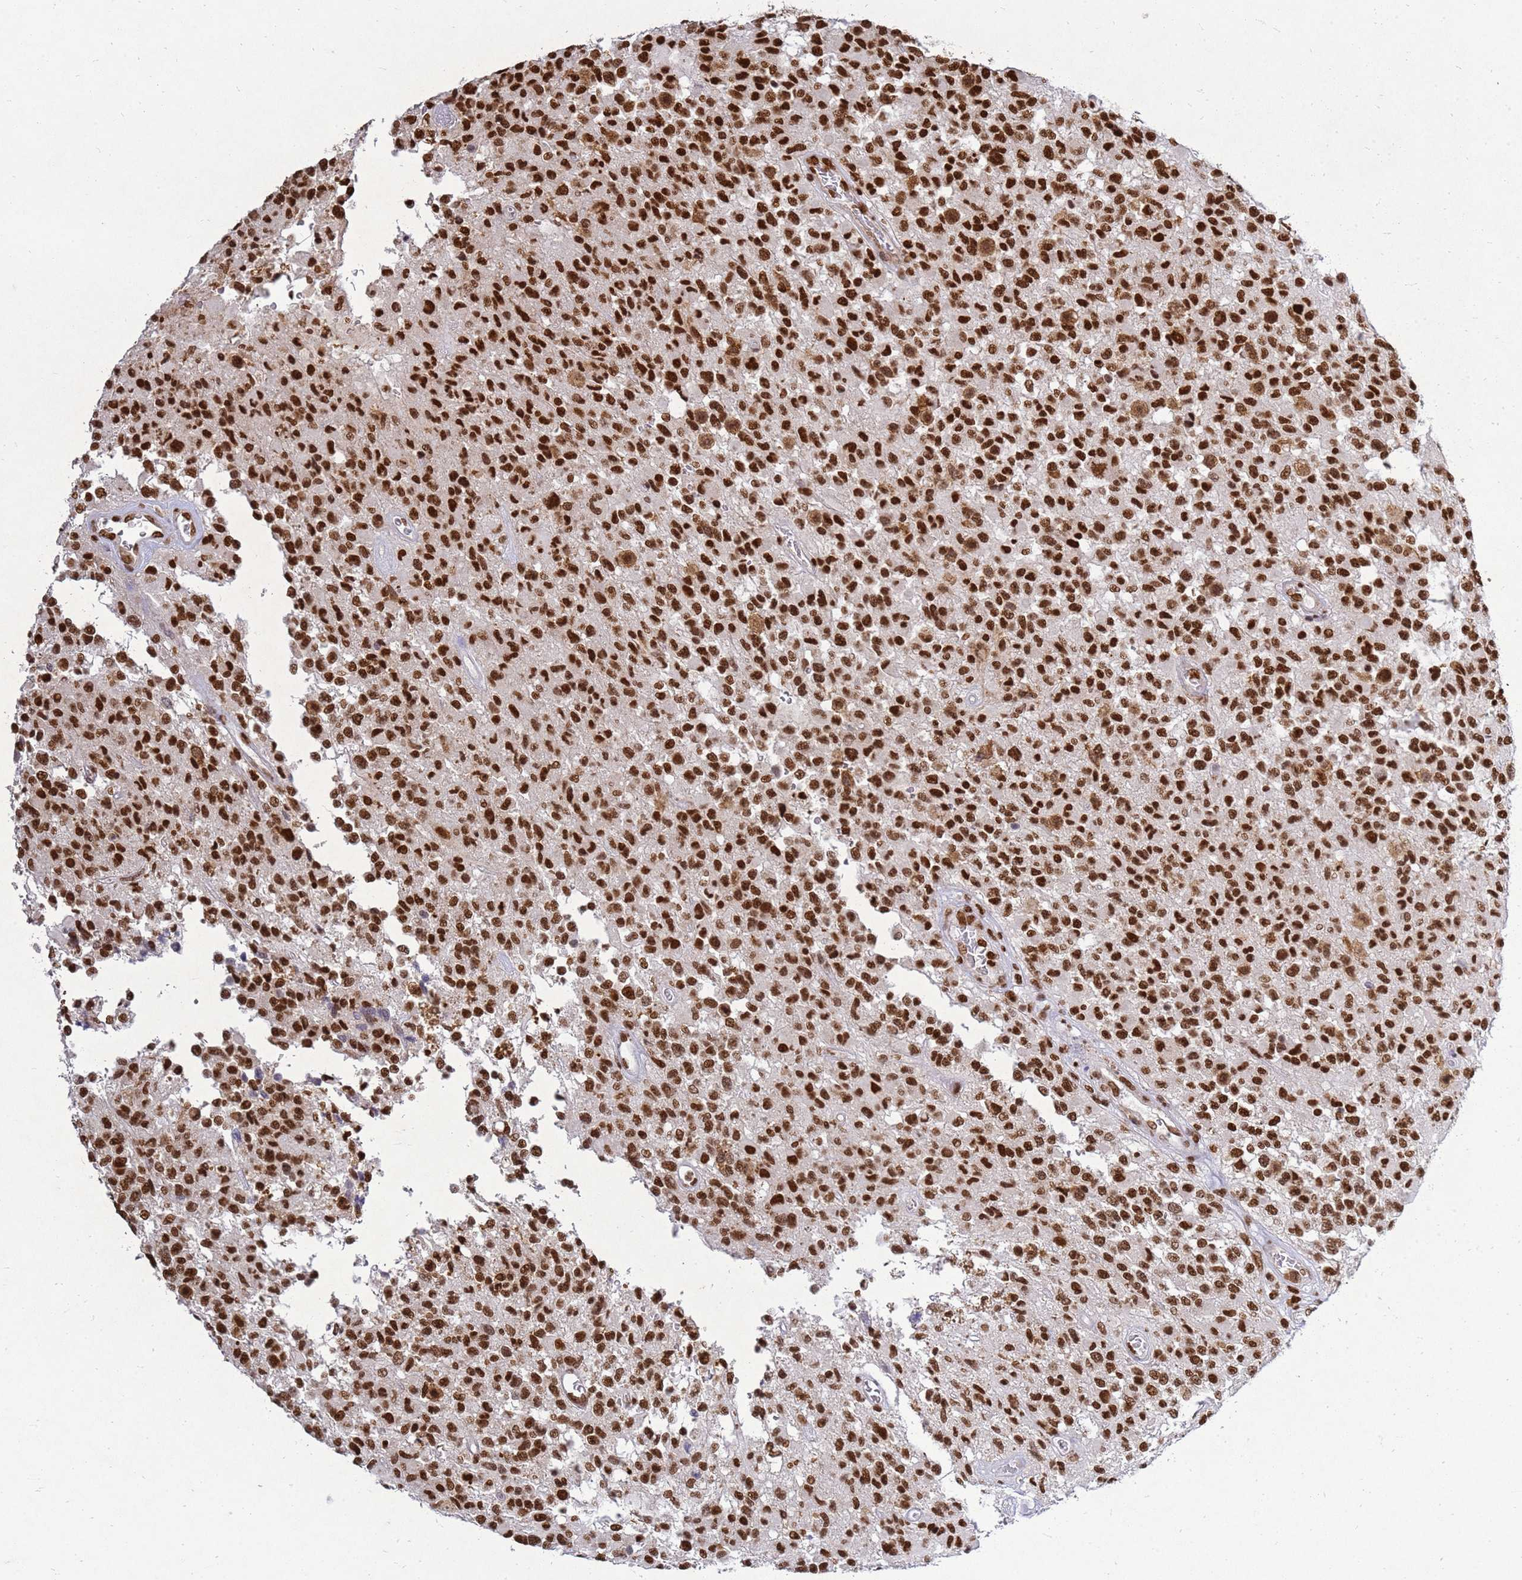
{"staining": {"intensity": "strong", "quantity": ">75%", "location": "nuclear"}, "tissue": "glioma", "cell_type": "Tumor cells", "image_type": "cancer", "snomed": [{"axis": "morphology", "description": "Glioma, malignant, High grade"}, {"axis": "morphology", "description": "Glioblastoma, NOS"}, {"axis": "topography", "description": "Brain"}], "caption": "Protein staining of glioma tissue reveals strong nuclear expression in approximately >75% of tumor cells.", "gene": "APEX1", "patient": {"sex": "male", "age": 60}}